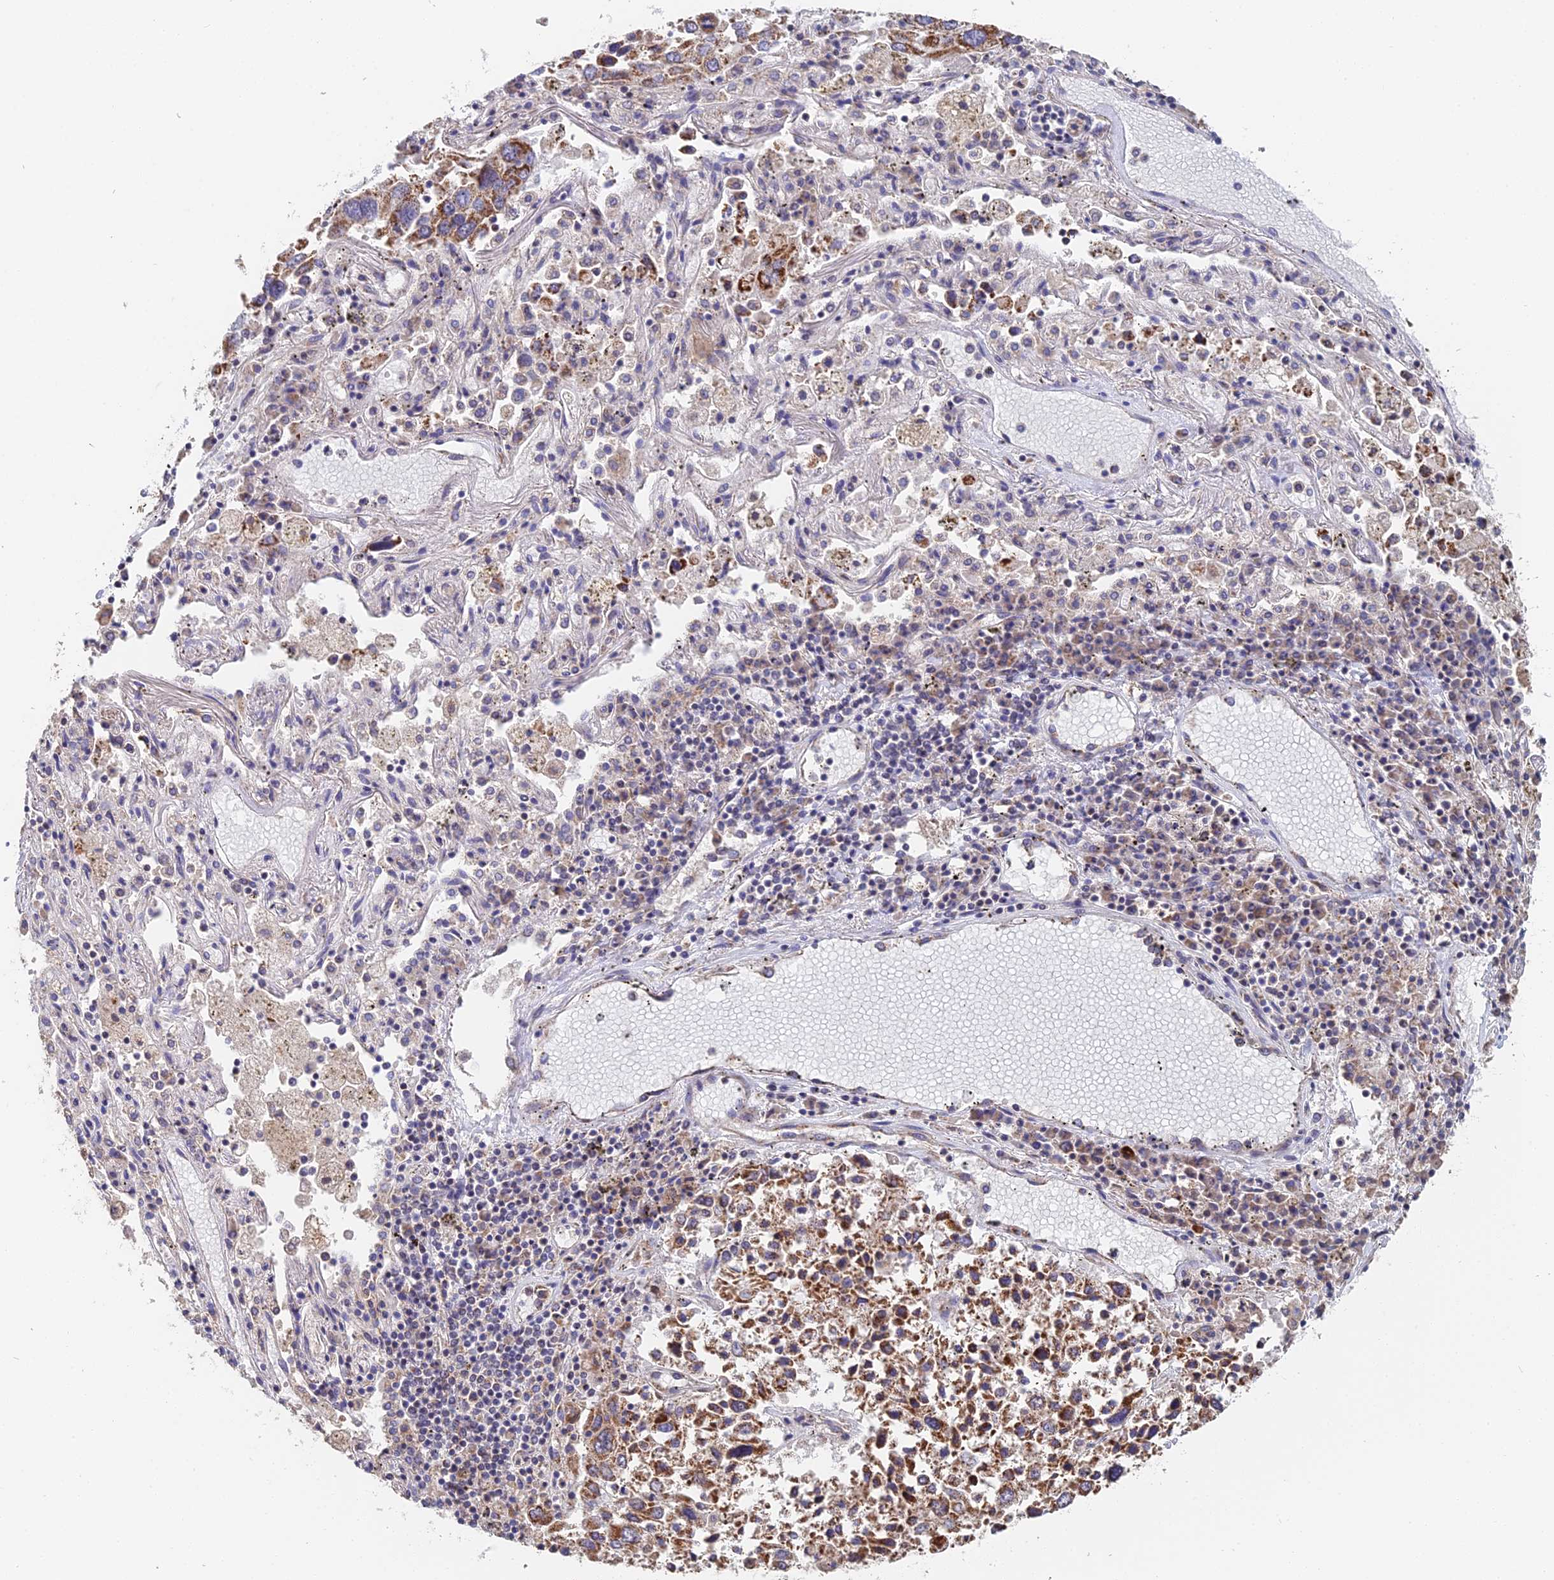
{"staining": {"intensity": "strong", "quantity": ">75%", "location": "cytoplasmic/membranous"}, "tissue": "lung cancer", "cell_type": "Tumor cells", "image_type": "cancer", "snomed": [{"axis": "morphology", "description": "Squamous cell carcinoma, NOS"}, {"axis": "topography", "description": "Lung"}], "caption": "A micrograph of lung cancer stained for a protein demonstrates strong cytoplasmic/membranous brown staining in tumor cells. Nuclei are stained in blue.", "gene": "ECSIT", "patient": {"sex": "male", "age": 65}}